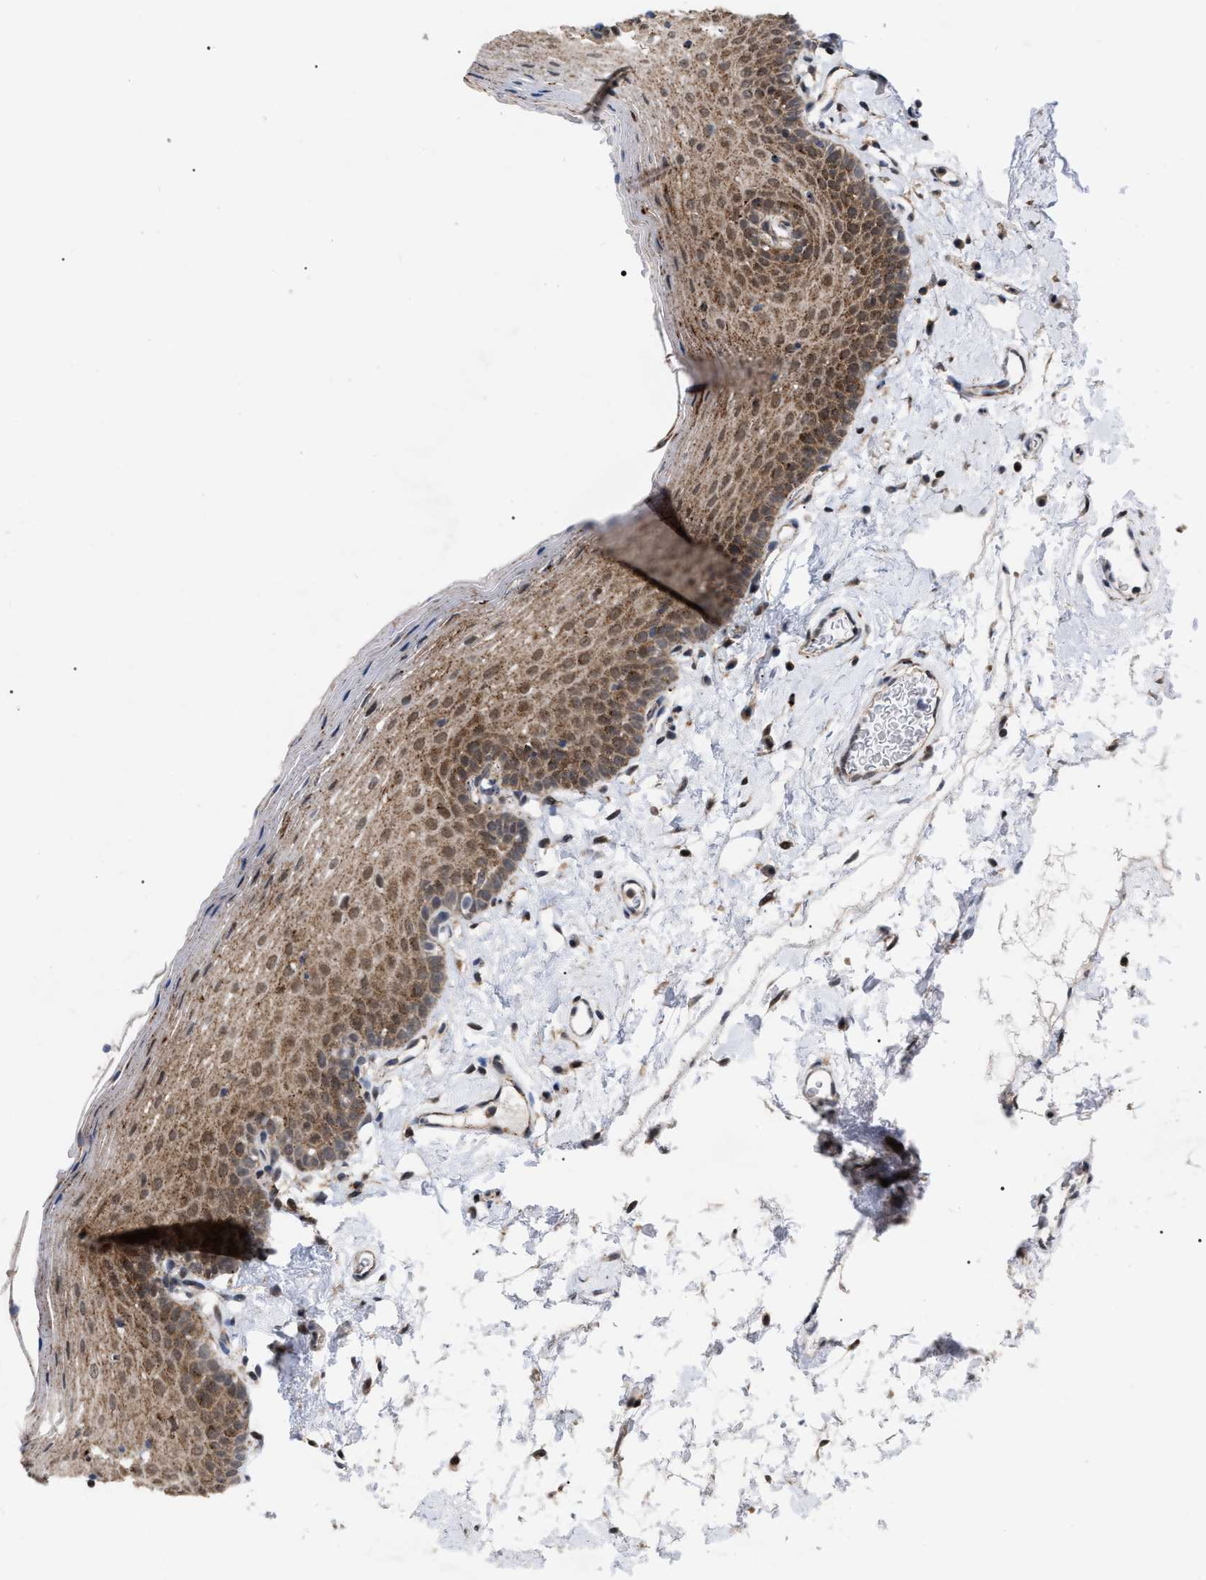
{"staining": {"intensity": "moderate", "quantity": ">75%", "location": "cytoplasmic/membranous"}, "tissue": "oral mucosa", "cell_type": "Squamous epithelial cells", "image_type": "normal", "snomed": [{"axis": "morphology", "description": "Normal tissue, NOS"}, {"axis": "topography", "description": "Oral tissue"}], "caption": "This photomicrograph shows benign oral mucosa stained with immunohistochemistry to label a protein in brown. The cytoplasmic/membranous of squamous epithelial cells show moderate positivity for the protein. Nuclei are counter-stained blue.", "gene": "UPF1", "patient": {"sex": "male", "age": 66}}